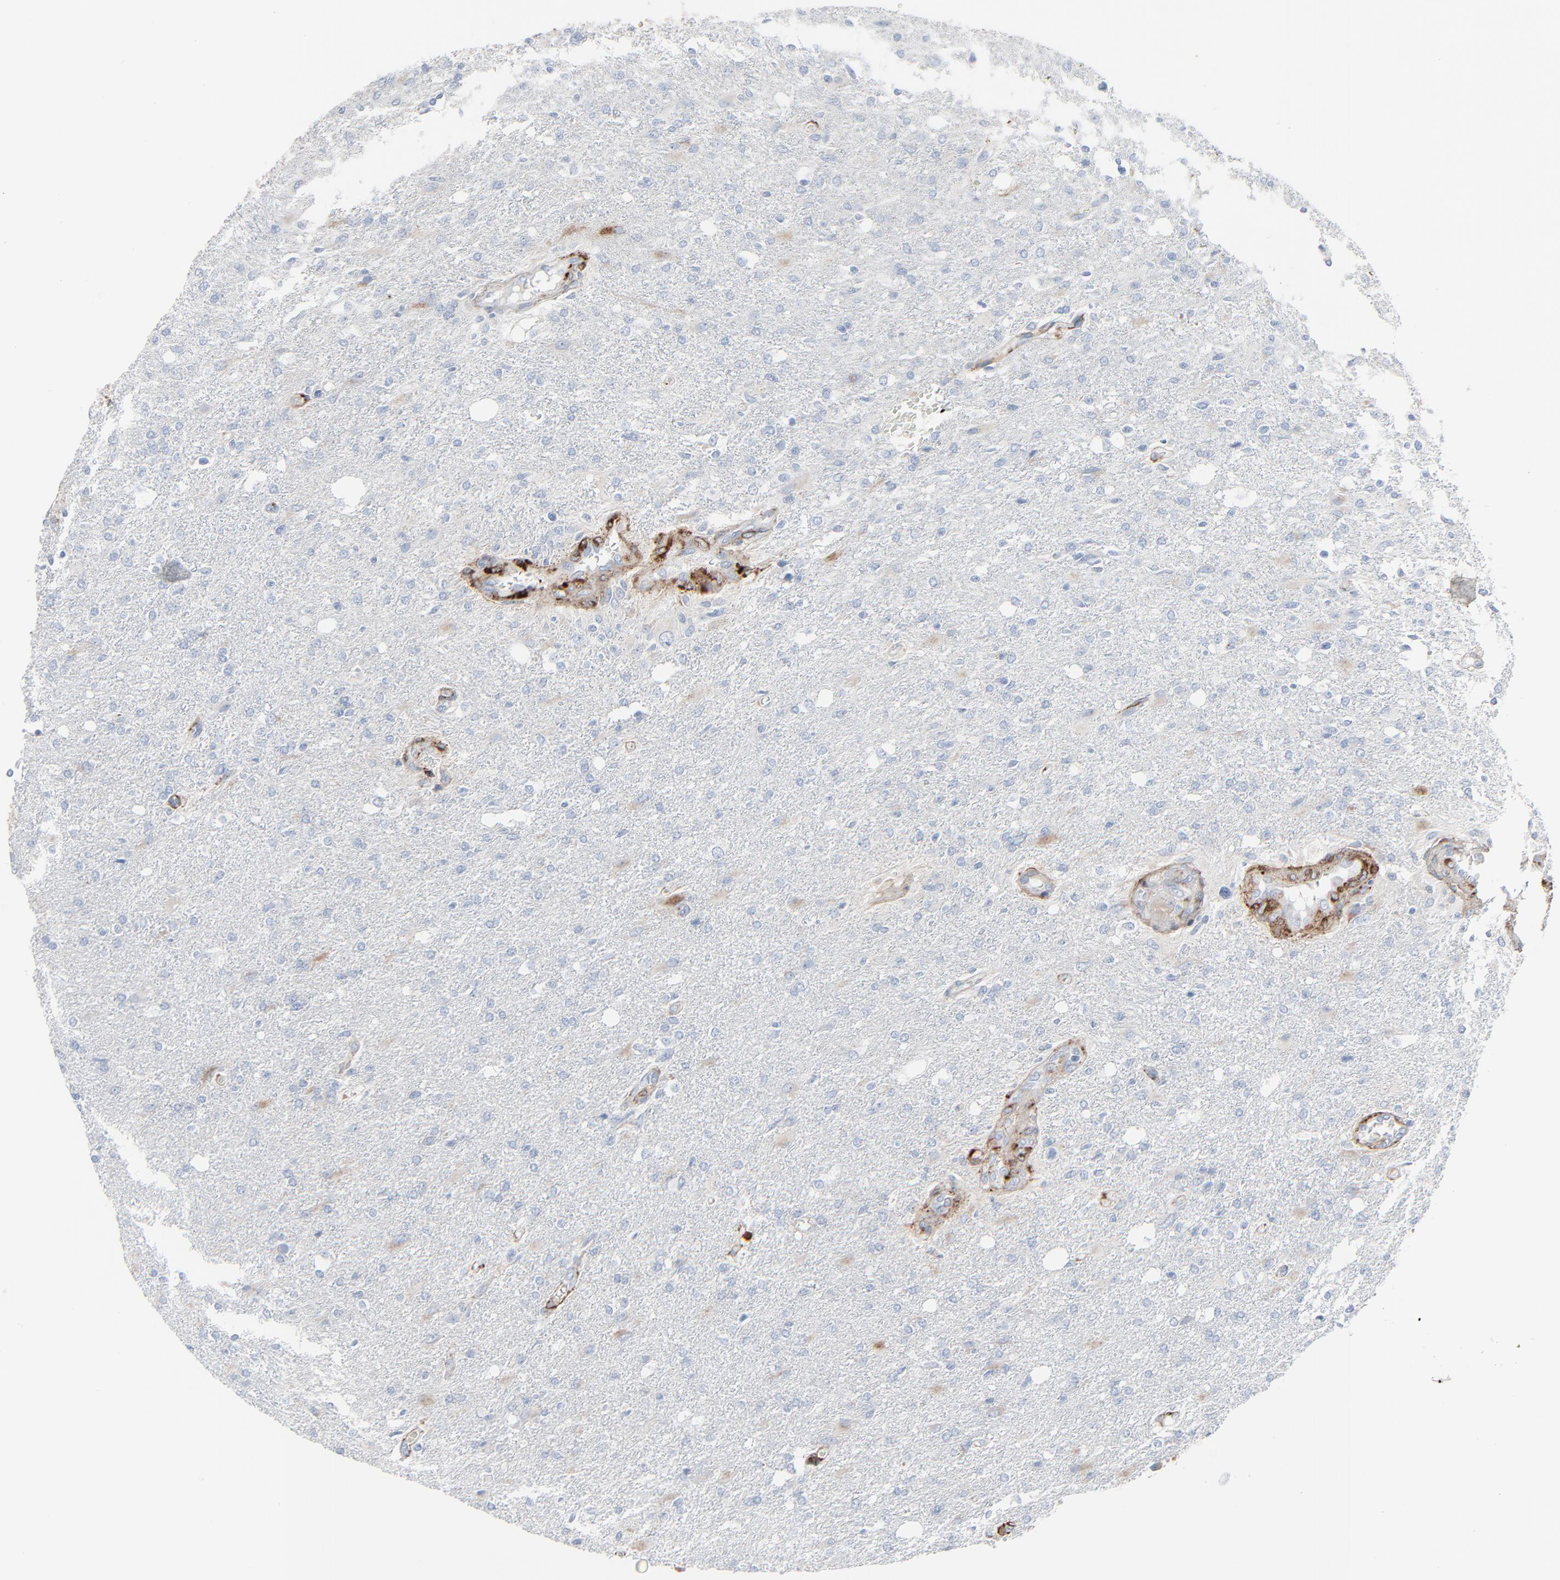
{"staining": {"intensity": "weak", "quantity": "<25%", "location": "cytoplasmic/membranous"}, "tissue": "glioma", "cell_type": "Tumor cells", "image_type": "cancer", "snomed": [{"axis": "morphology", "description": "Glioma, malignant, High grade"}, {"axis": "topography", "description": "Cerebral cortex"}], "caption": "Immunohistochemical staining of human glioma demonstrates no significant positivity in tumor cells.", "gene": "BGN", "patient": {"sex": "male", "age": 76}}